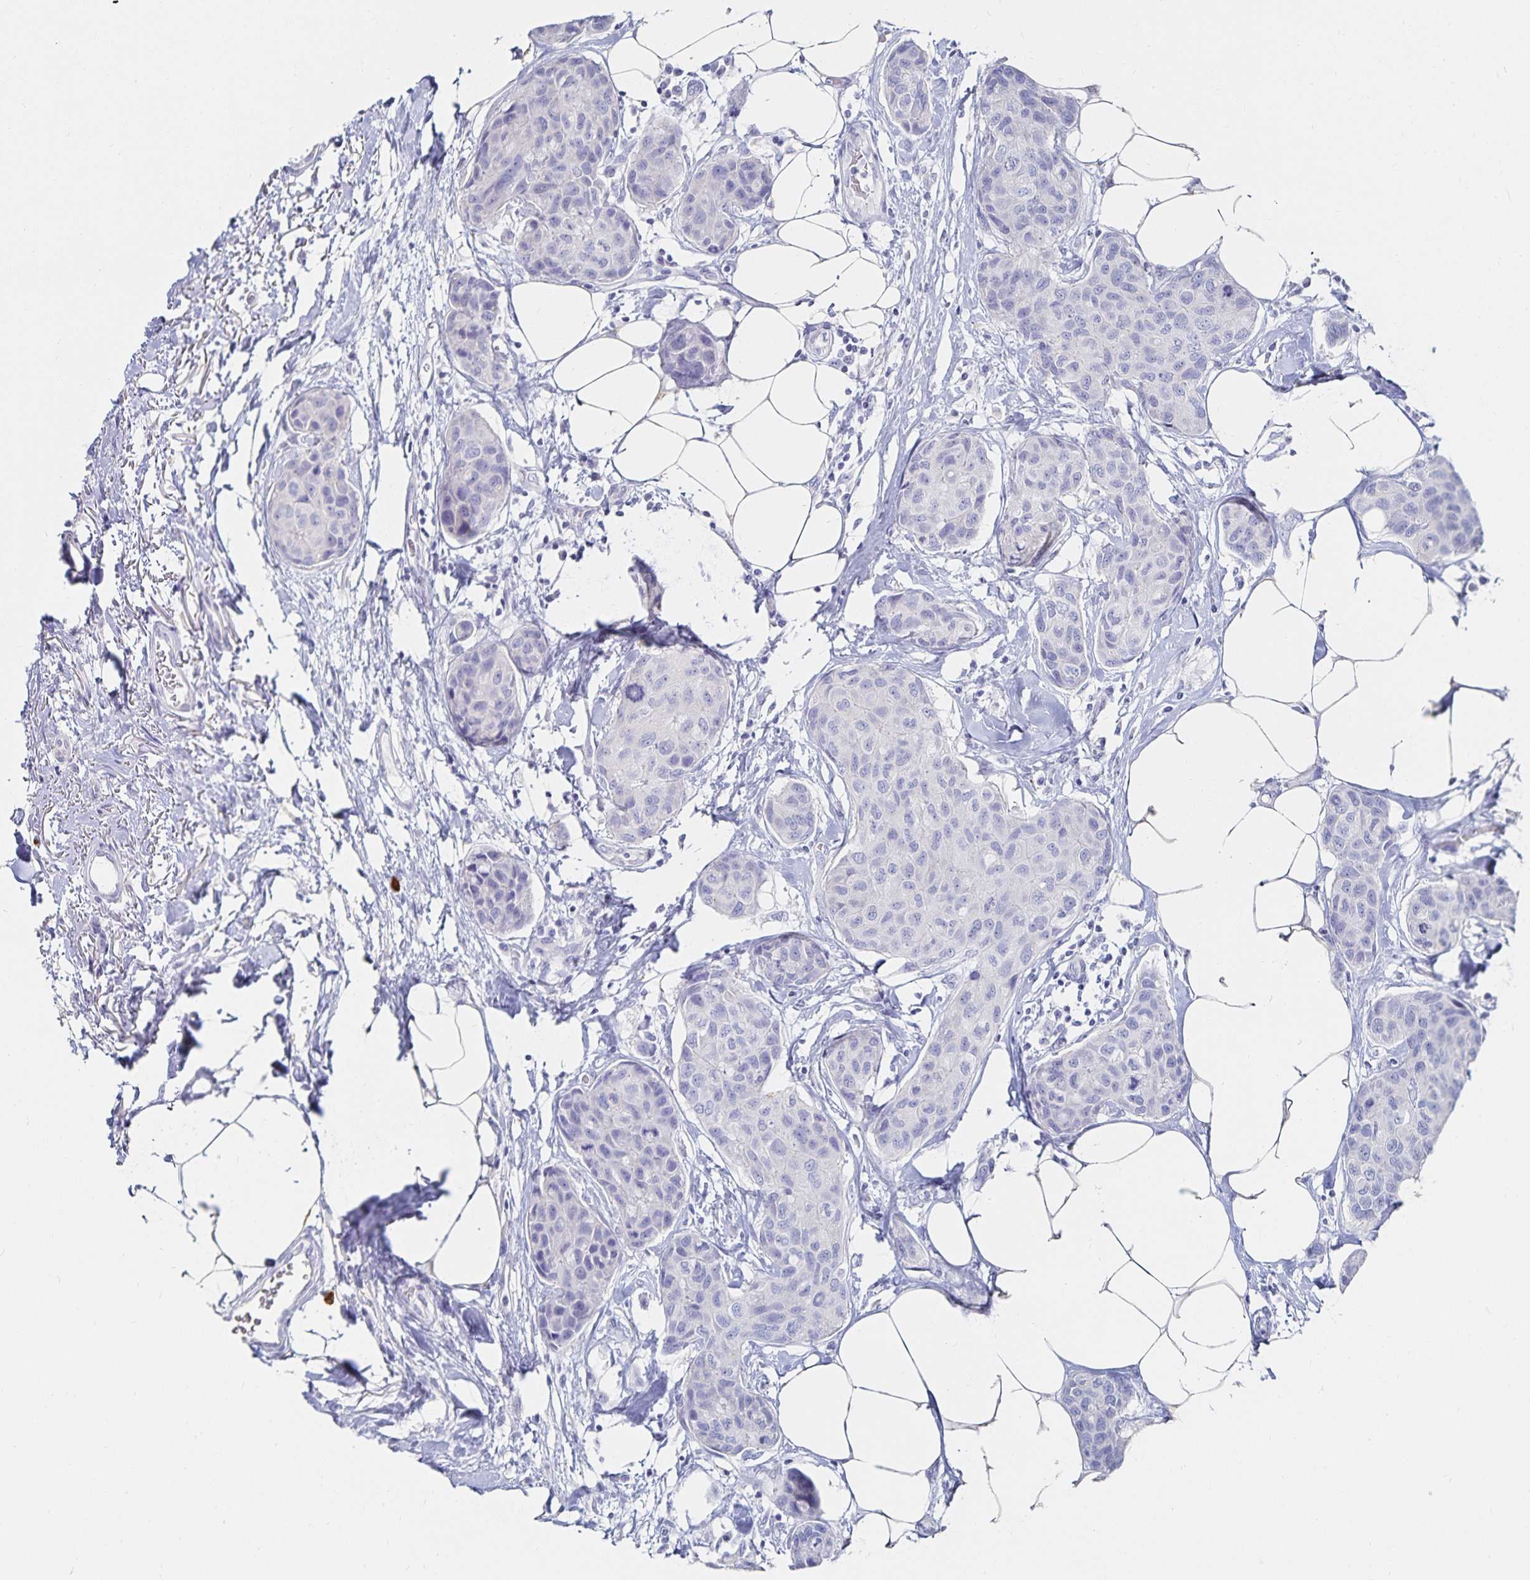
{"staining": {"intensity": "negative", "quantity": "none", "location": "none"}, "tissue": "breast cancer", "cell_type": "Tumor cells", "image_type": "cancer", "snomed": [{"axis": "morphology", "description": "Duct carcinoma"}, {"axis": "topography", "description": "Breast"}], "caption": "An immunohistochemistry (IHC) image of breast intraductal carcinoma is shown. There is no staining in tumor cells of breast intraductal carcinoma.", "gene": "TNIP1", "patient": {"sex": "female", "age": 80}}